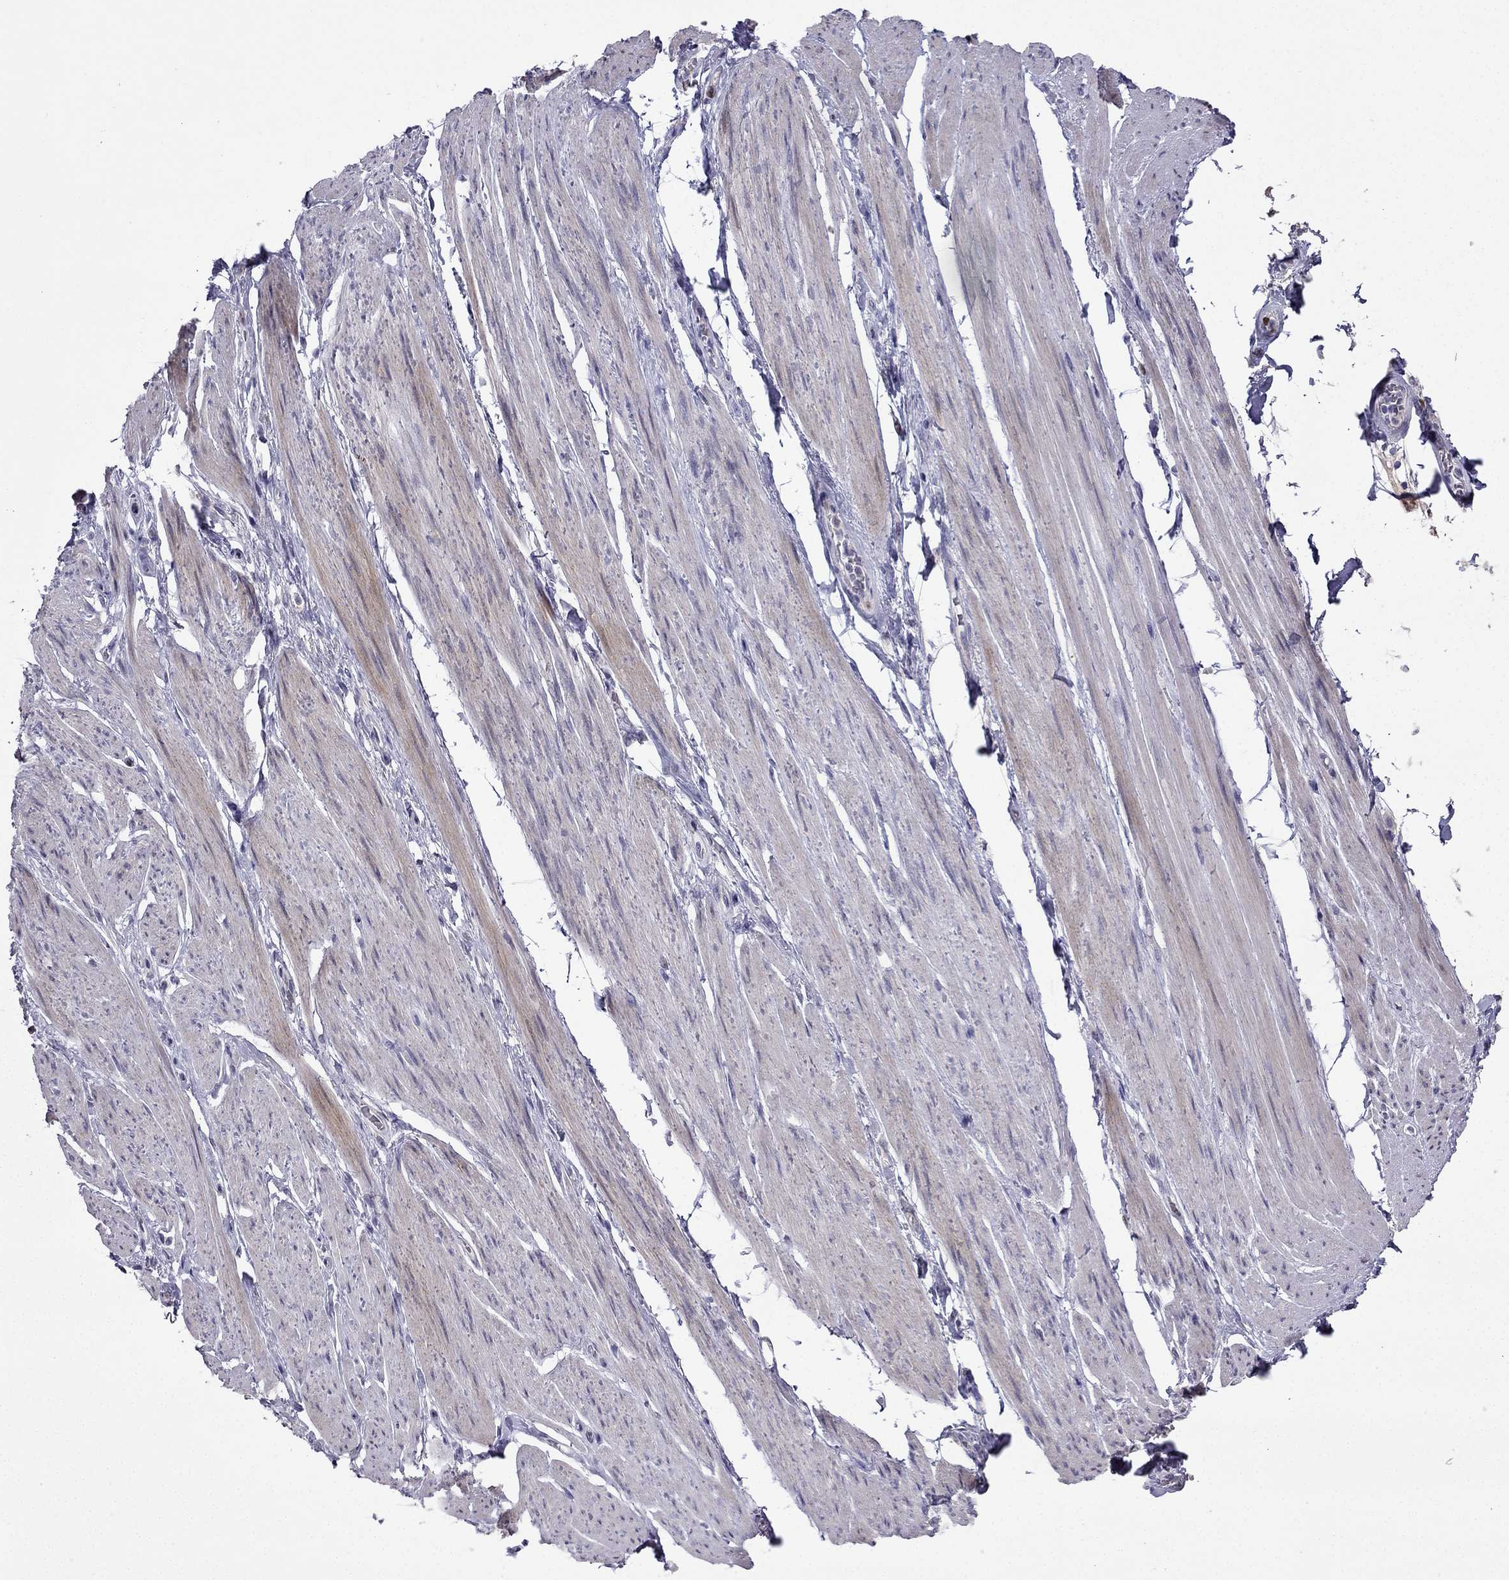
{"staining": {"intensity": "weak", "quantity": "<25%", "location": "cytoplasmic/membranous"}, "tissue": "skeletal muscle", "cell_type": "Myocytes", "image_type": "normal", "snomed": [{"axis": "morphology", "description": "Normal tissue, NOS"}, {"axis": "topography", "description": "Skeletal muscle"}, {"axis": "topography", "description": "Anal"}, {"axis": "topography", "description": "Peripheral nerve tissue"}], "caption": "Immunohistochemistry of unremarkable human skeletal muscle shows no staining in myocytes.", "gene": "UHRF1", "patient": {"sex": "male", "age": 53}}